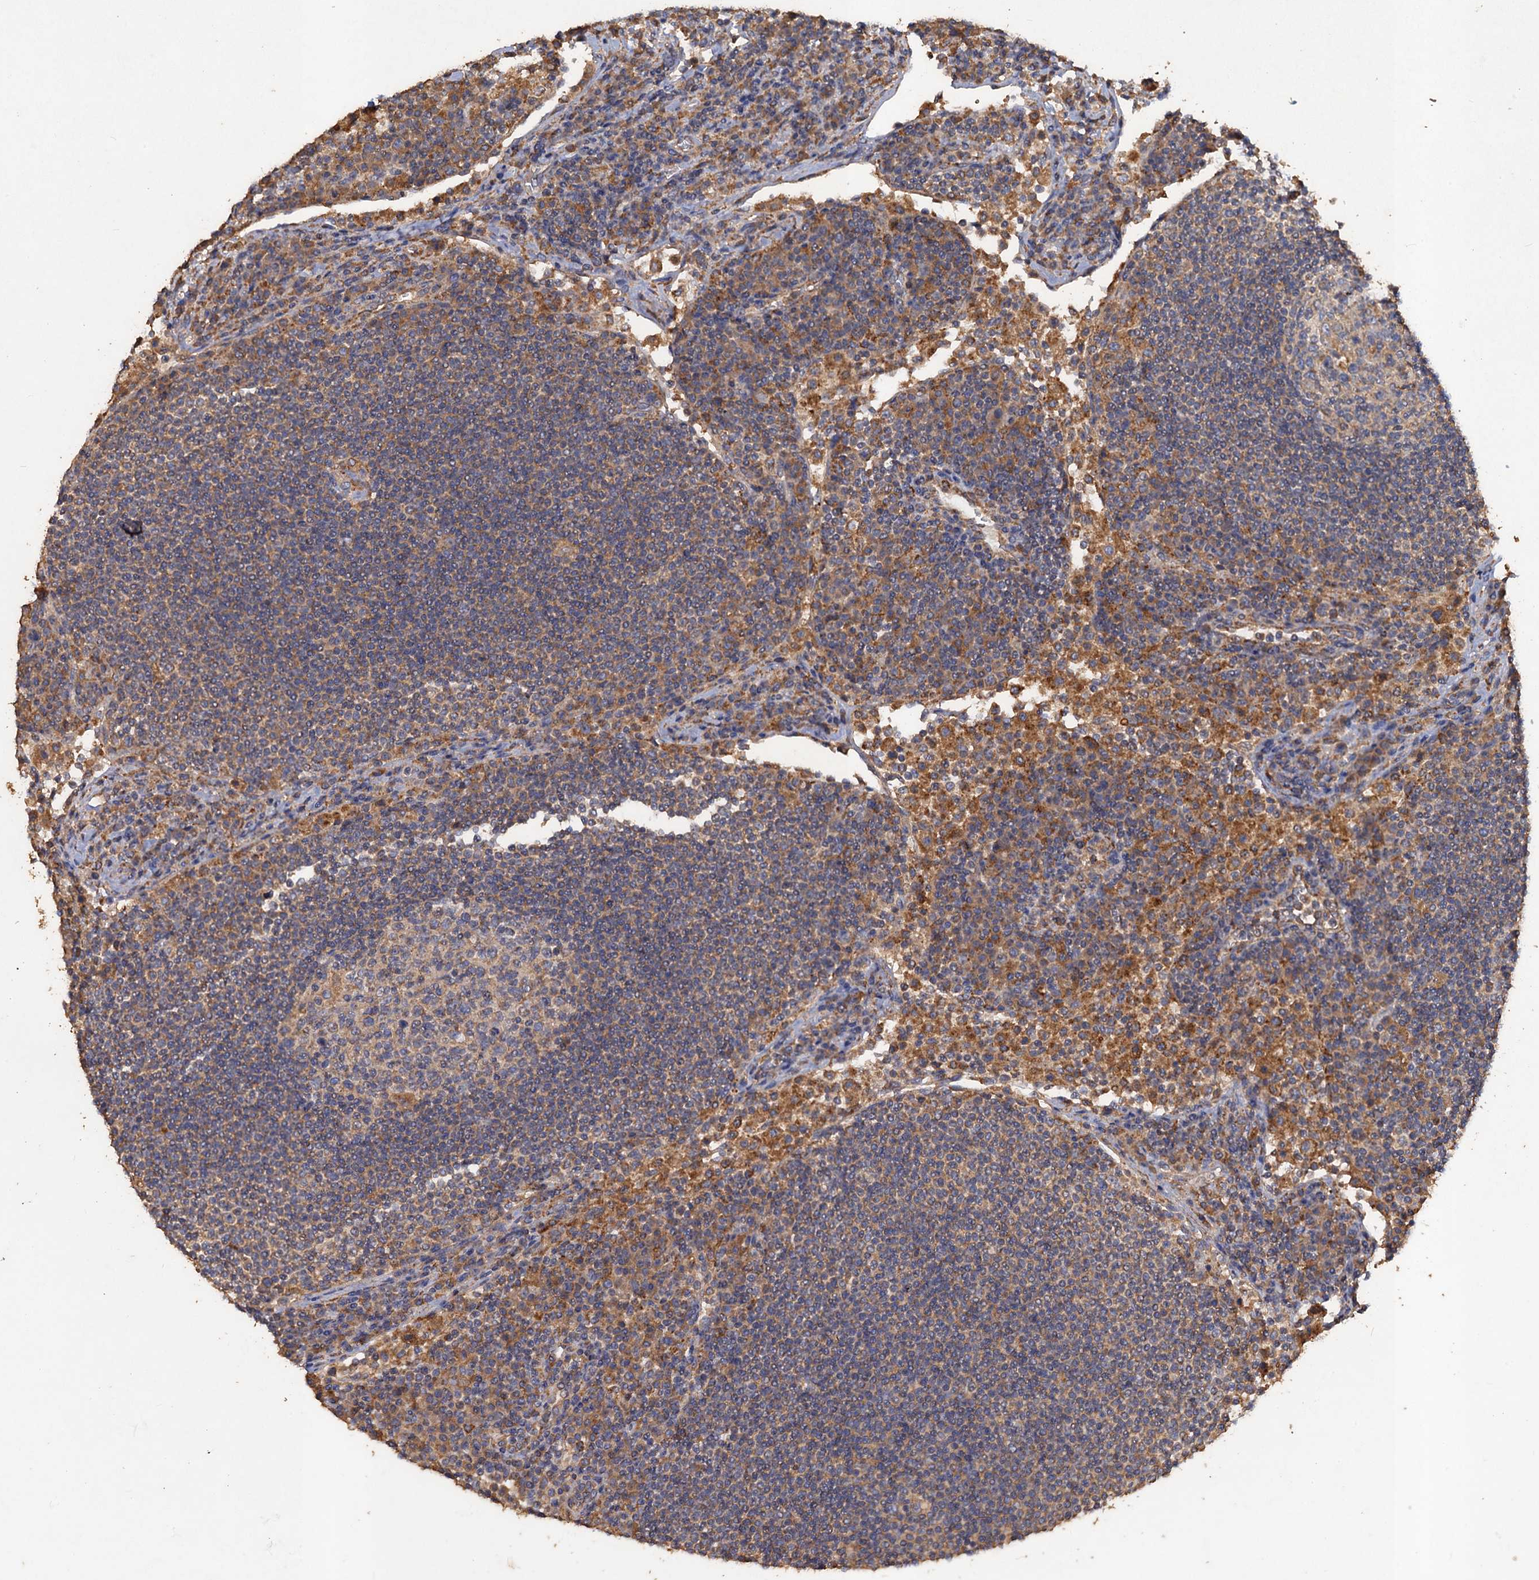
{"staining": {"intensity": "weak", "quantity": "<25%", "location": "cytoplasmic/membranous"}, "tissue": "lymph node", "cell_type": "Germinal center cells", "image_type": "normal", "snomed": [{"axis": "morphology", "description": "Normal tissue, NOS"}, {"axis": "topography", "description": "Lymph node"}], "caption": "Immunohistochemistry histopathology image of unremarkable lymph node stained for a protein (brown), which demonstrates no positivity in germinal center cells. (DAB immunohistochemistry visualized using brightfield microscopy, high magnification).", "gene": "SCUBE3", "patient": {"sex": "female", "age": 53}}